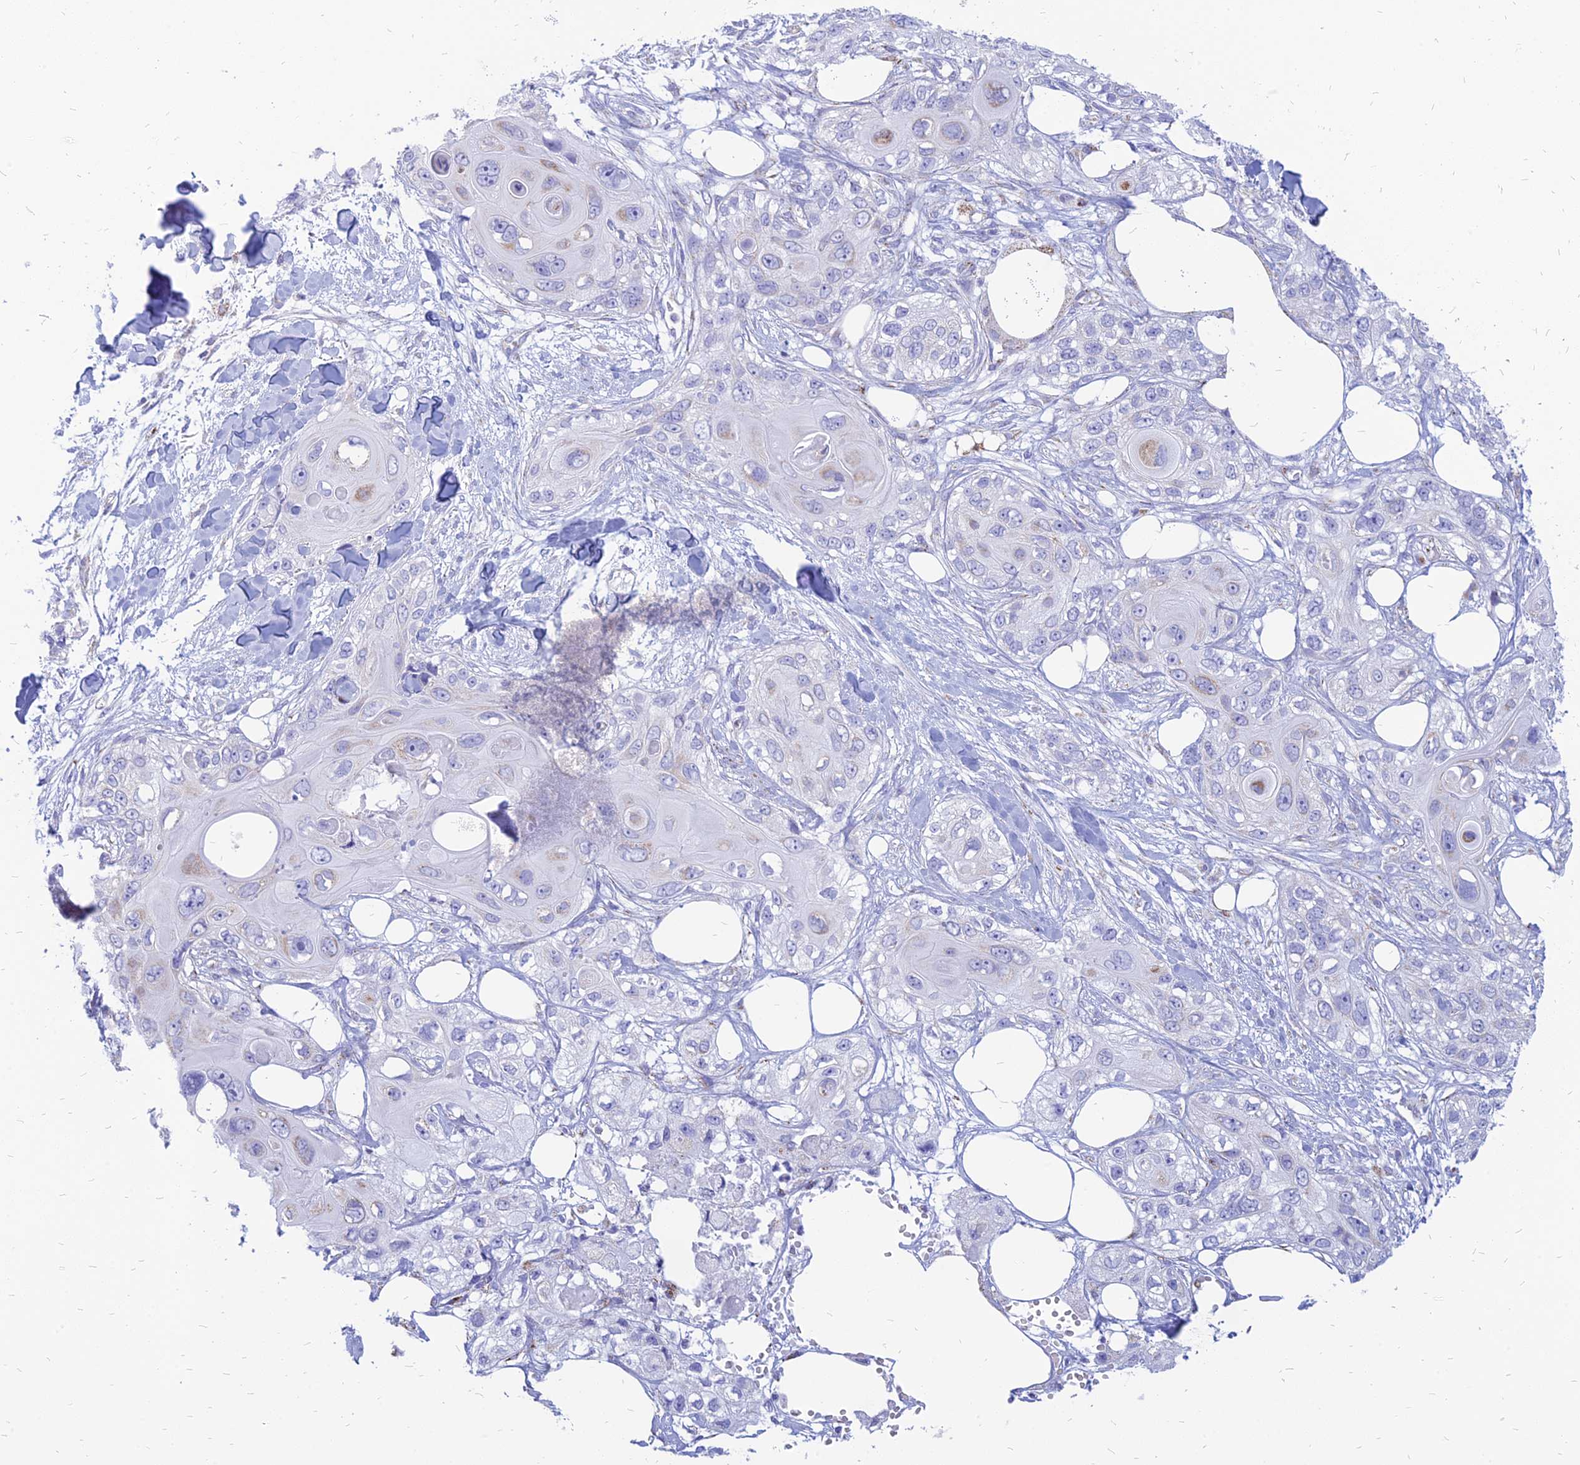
{"staining": {"intensity": "negative", "quantity": "none", "location": "none"}, "tissue": "skin cancer", "cell_type": "Tumor cells", "image_type": "cancer", "snomed": [{"axis": "morphology", "description": "Normal tissue, NOS"}, {"axis": "morphology", "description": "Squamous cell carcinoma, NOS"}, {"axis": "topography", "description": "Skin"}], "caption": "The image displays no significant positivity in tumor cells of skin cancer (squamous cell carcinoma).", "gene": "PACC1", "patient": {"sex": "male", "age": 72}}